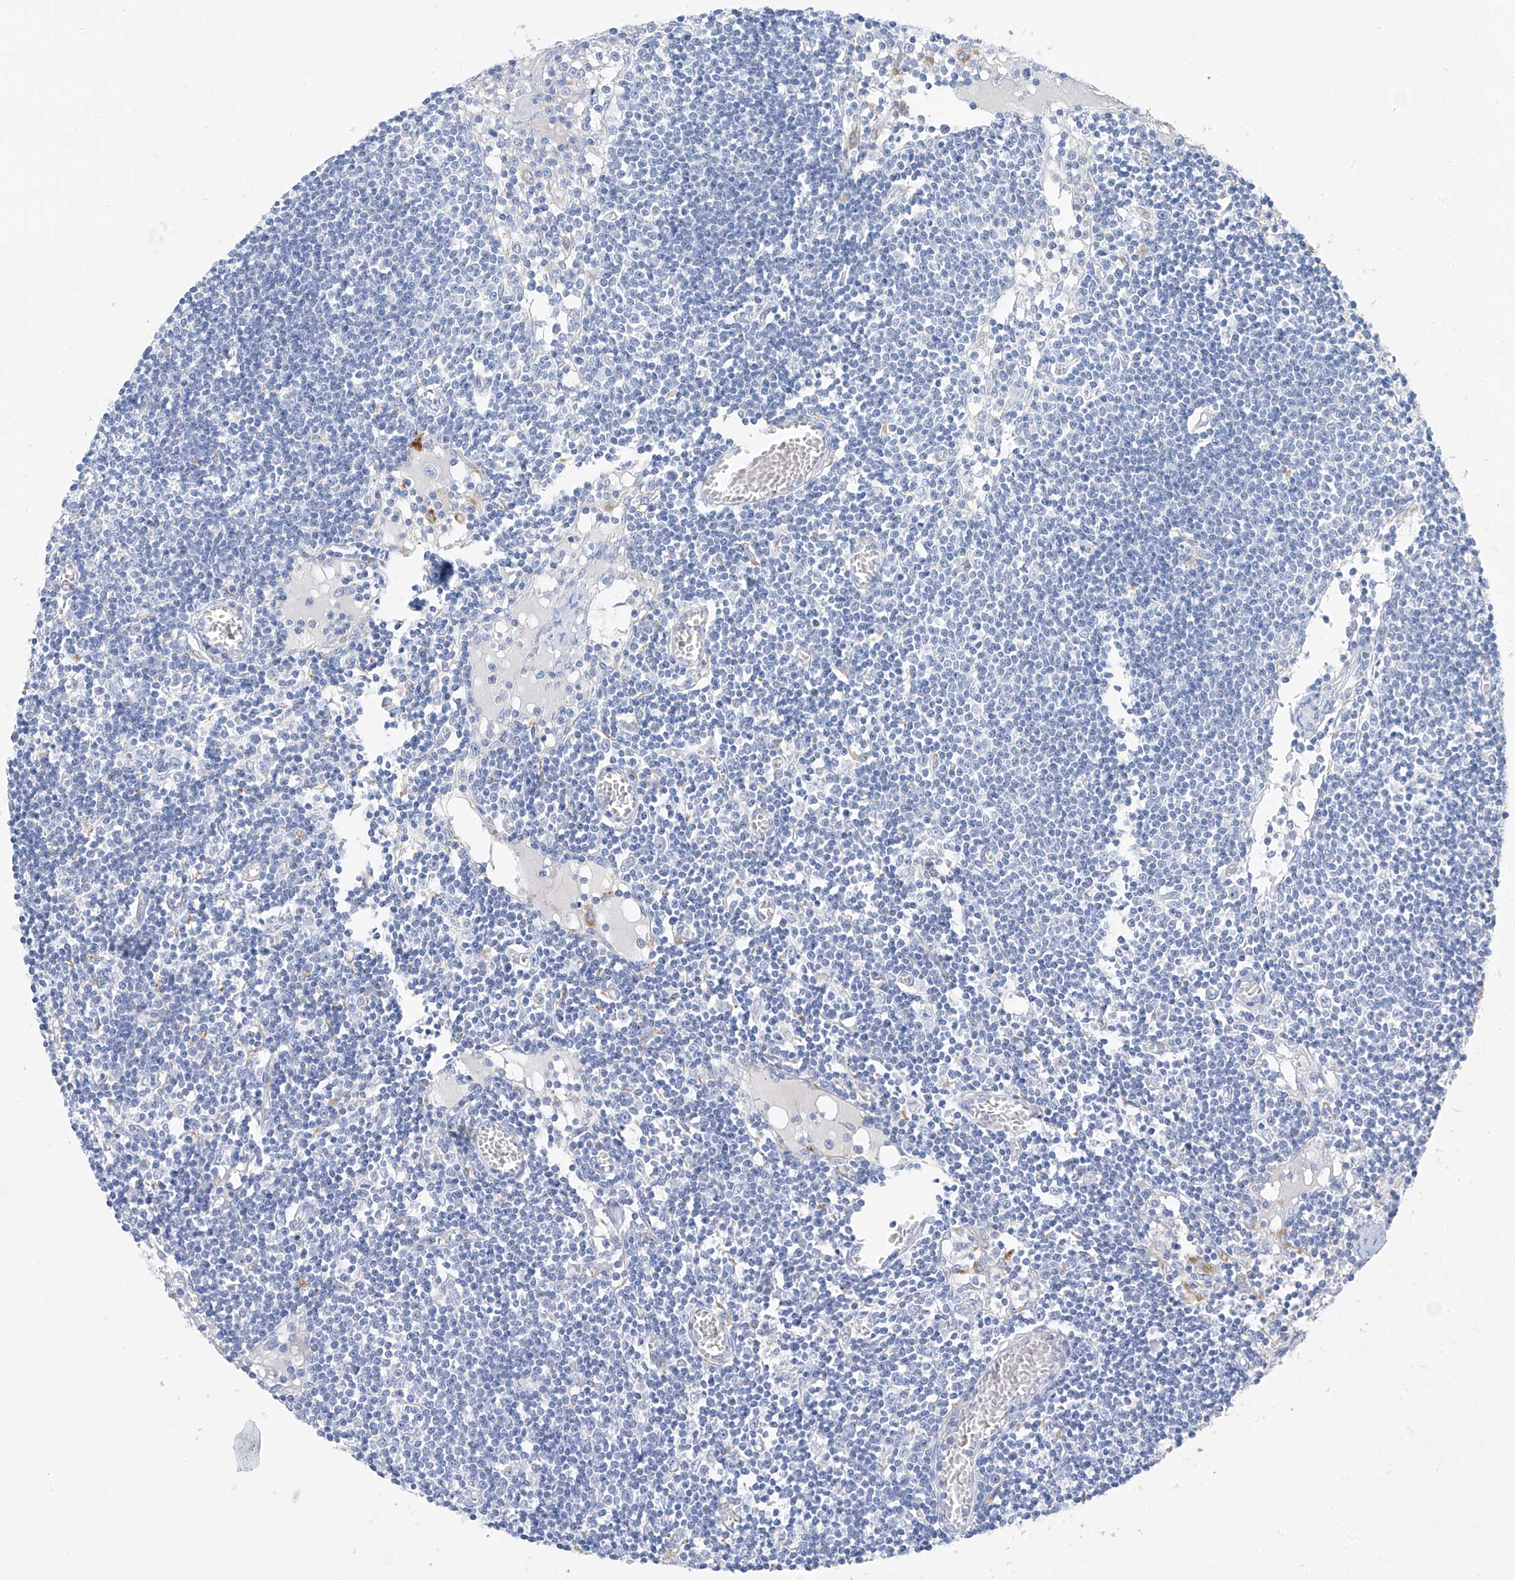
{"staining": {"intensity": "negative", "quantity": "none", "location": "none"}, "tissue": "lymph node", "cell_type": "Germinal center cells", "image_type": "normal", "snomed": [{"axis": "morphology", "description": "Normal tissue, NOS"}, {"axis": "topography", "description": "Lymph node"}], "caption": "IHC photomicrograph of normal lymph node stained for a protein (brown), which displays no positivity in germinal center cells.", "gene": "GLMP", "patient": {"sex": "female", "age": 11}}